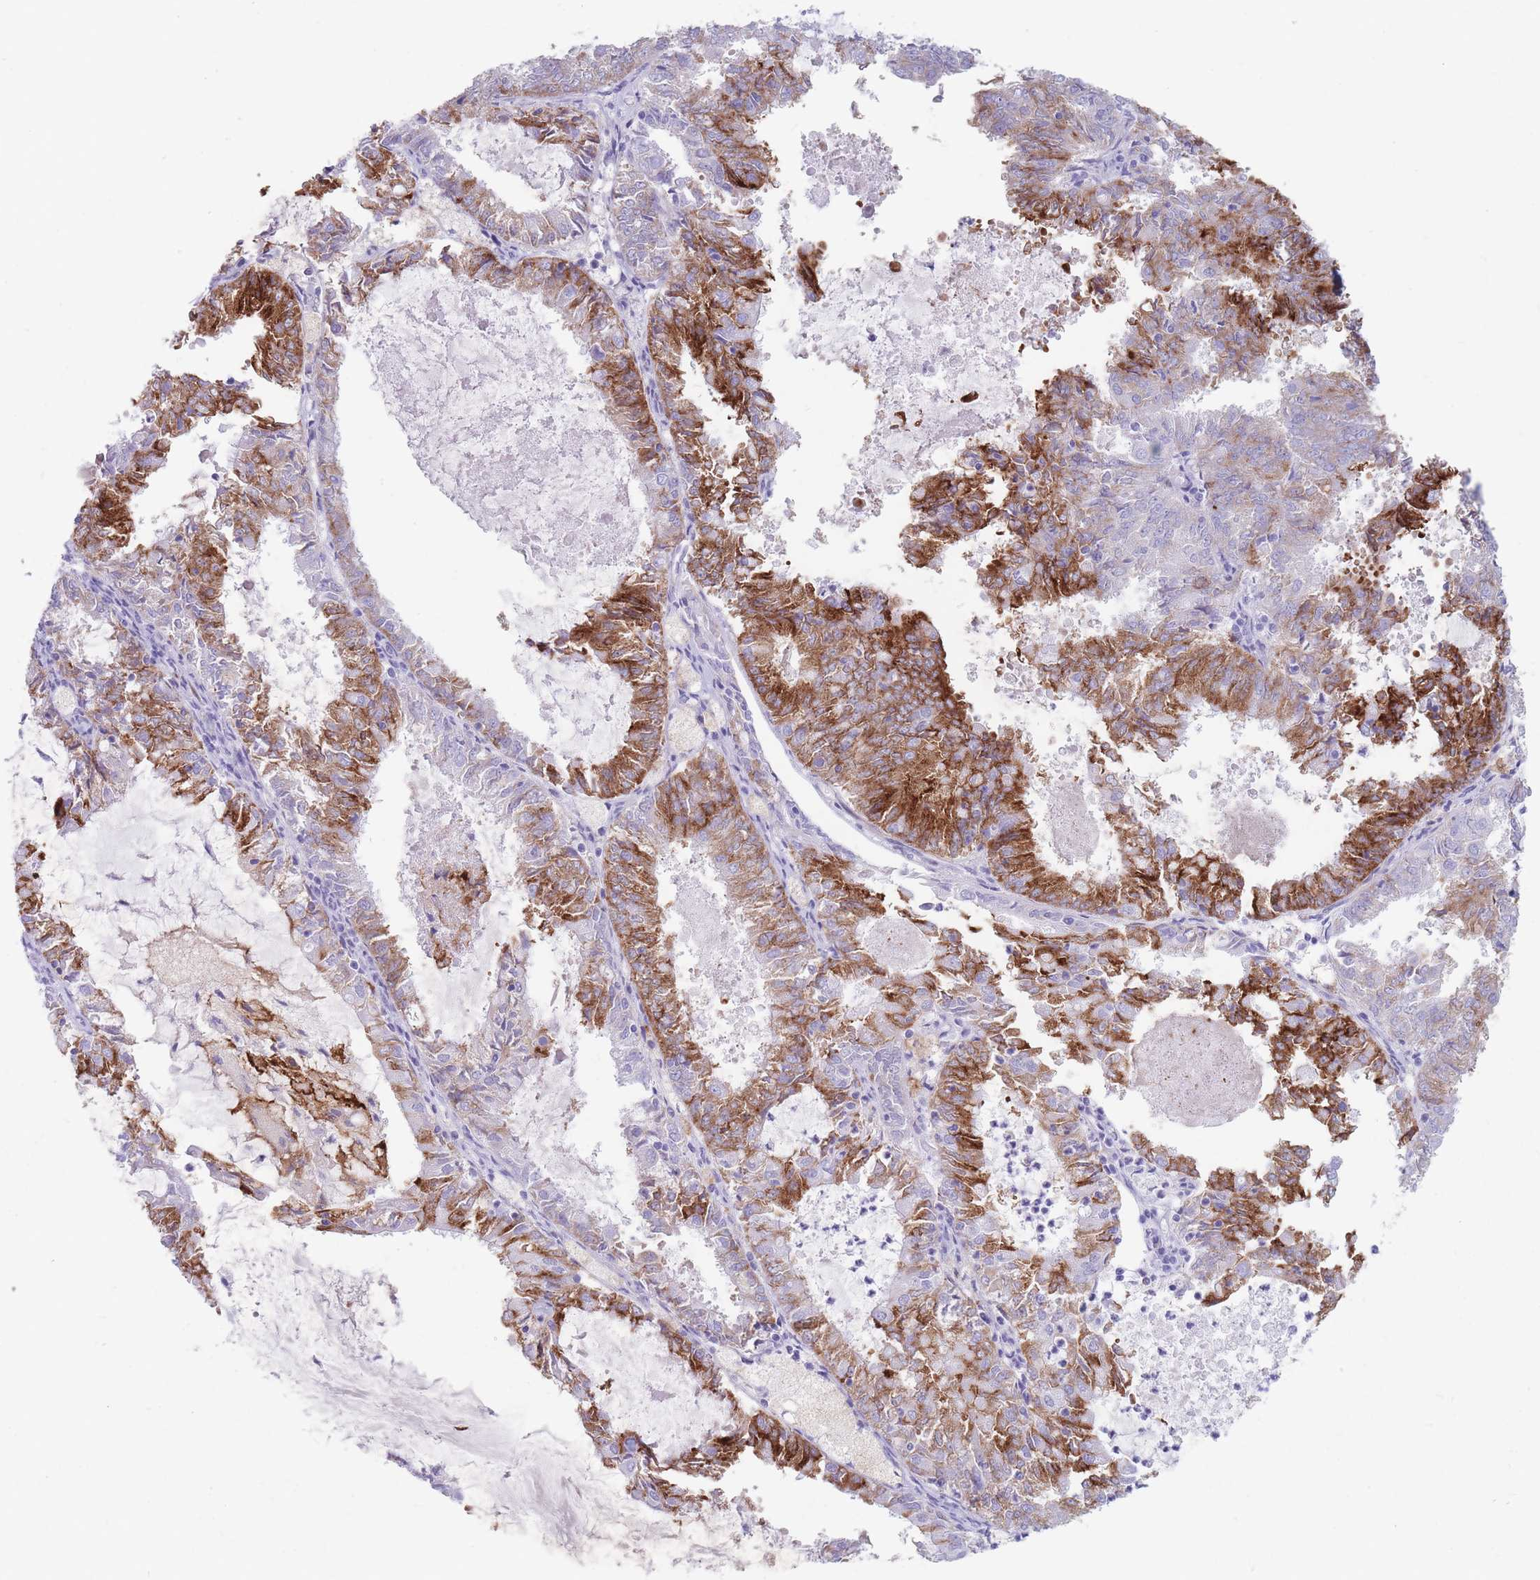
{"staining": {"intensity": "strong", "quantity": ">75%", "location": "cytoplasmic/membranous"}, "tissue": "endometrial cancer", "cell_type": "Tumor cells", "image_type": "cancer", "snomed": [{"axis": "morphology", "description": "Adenocarcinoma, NOS"}, {"axis": "topography", "description": "Endometrium"}], "caption": "An image of endometrial cancer stained for a protein displays strong cytoplasmic/membranous brown staining in tumor cells. Using DAB (3,3'-diaminobenzidine) (brown) and hematoxylin (blue) stains, captured at high magnification using brightfield microscopy.", "gene": "ST3GAL5", "patient": {"sex": "female", "age": 57}}